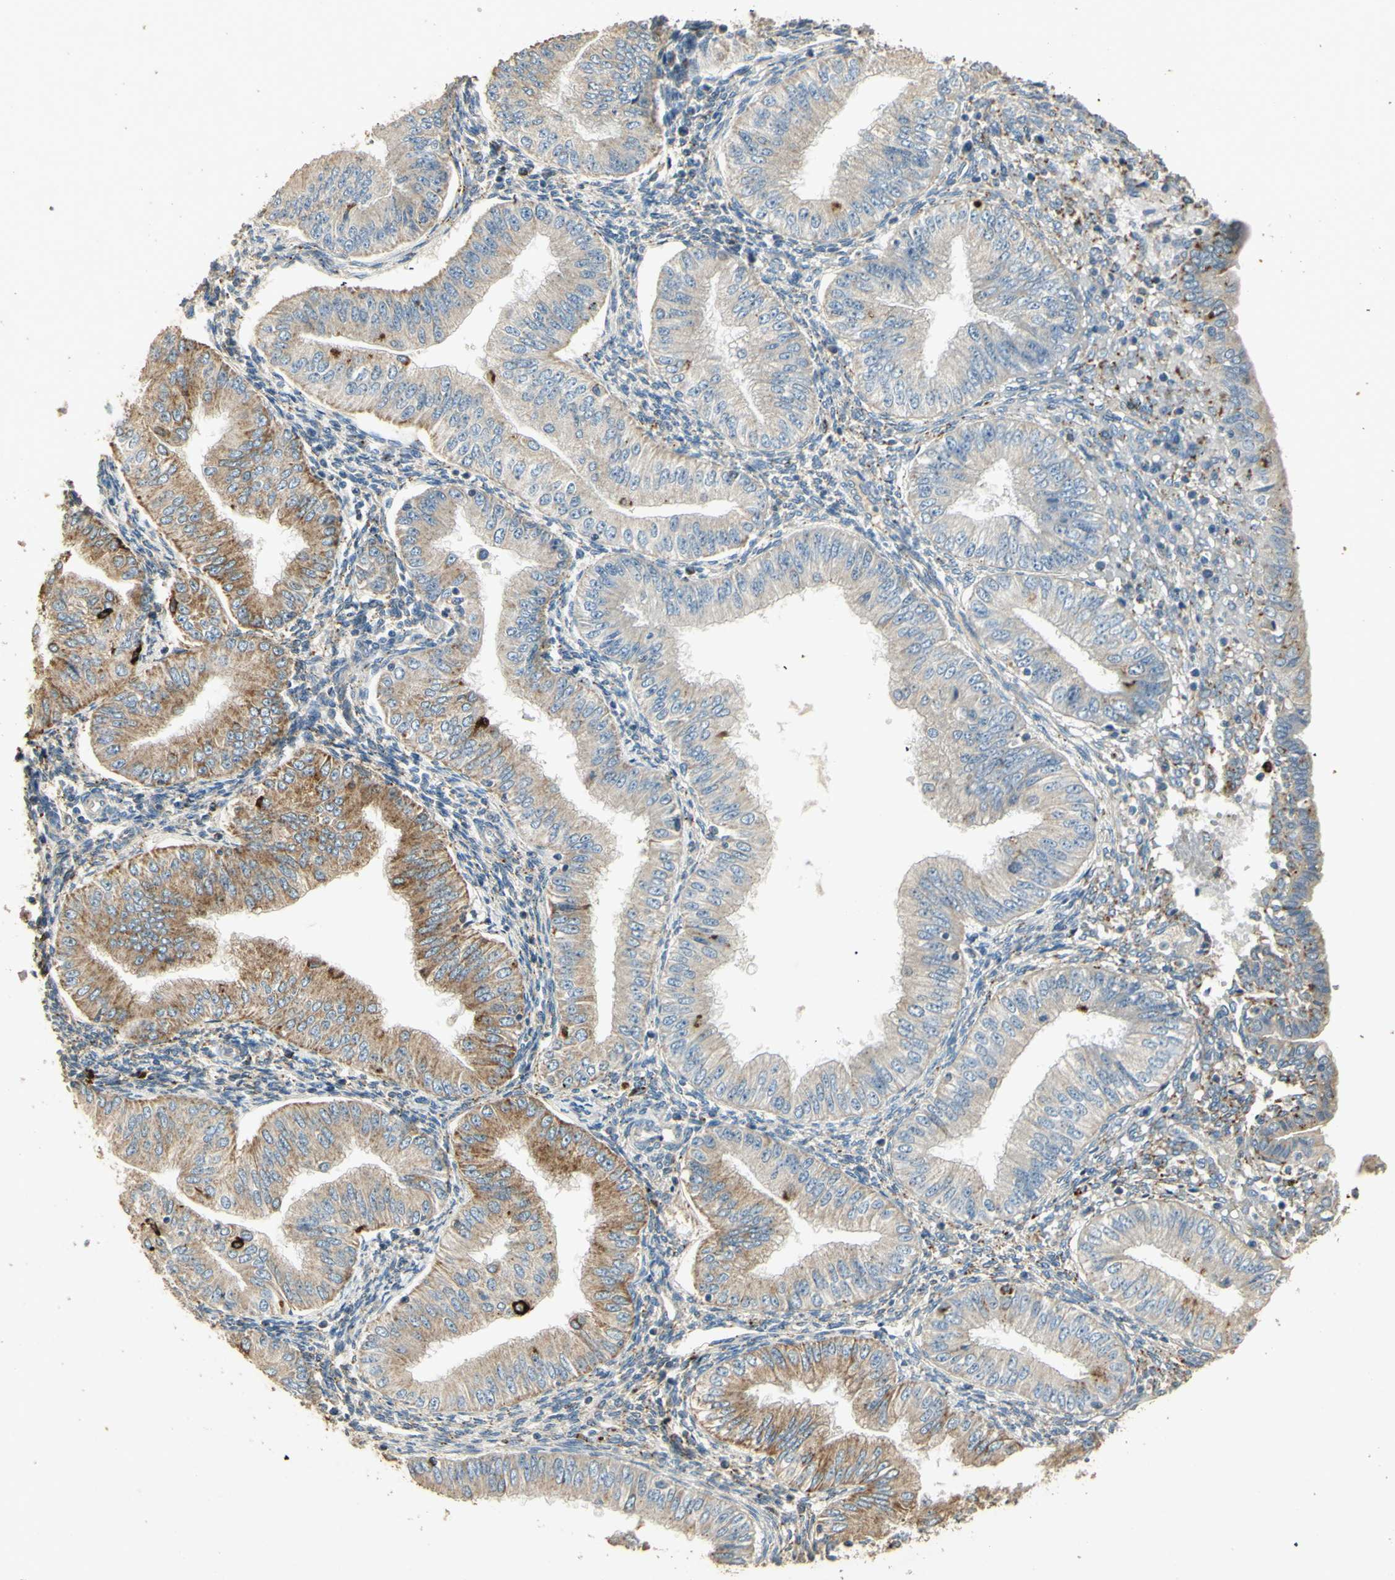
{"staining": {"intensity": "moderate", "quantity": "<25%", "location": "cytoplasmic/membranous"}, "tissue": "endometrial cancer", "cell_type": "Tumor cells", "image_type": "cancer", "snomed": [{"axis": "morphology", "description": "Normal tissue, NOS"}, {"axis": "morphology", "description": "Adenocarcinoma, NOS"}, {"axis": "topography", "description": "Endometrium"}], "caption": "Approximately <25% of tumor cells in human adenocarcinoma (endometrial) demonstrate moderate cytoplasmic/membranous protein expression as visualized by brown immunohistochemical staining.", "gene": "ARHGEF17", "patient": {"sex": "female", "age": 53}}